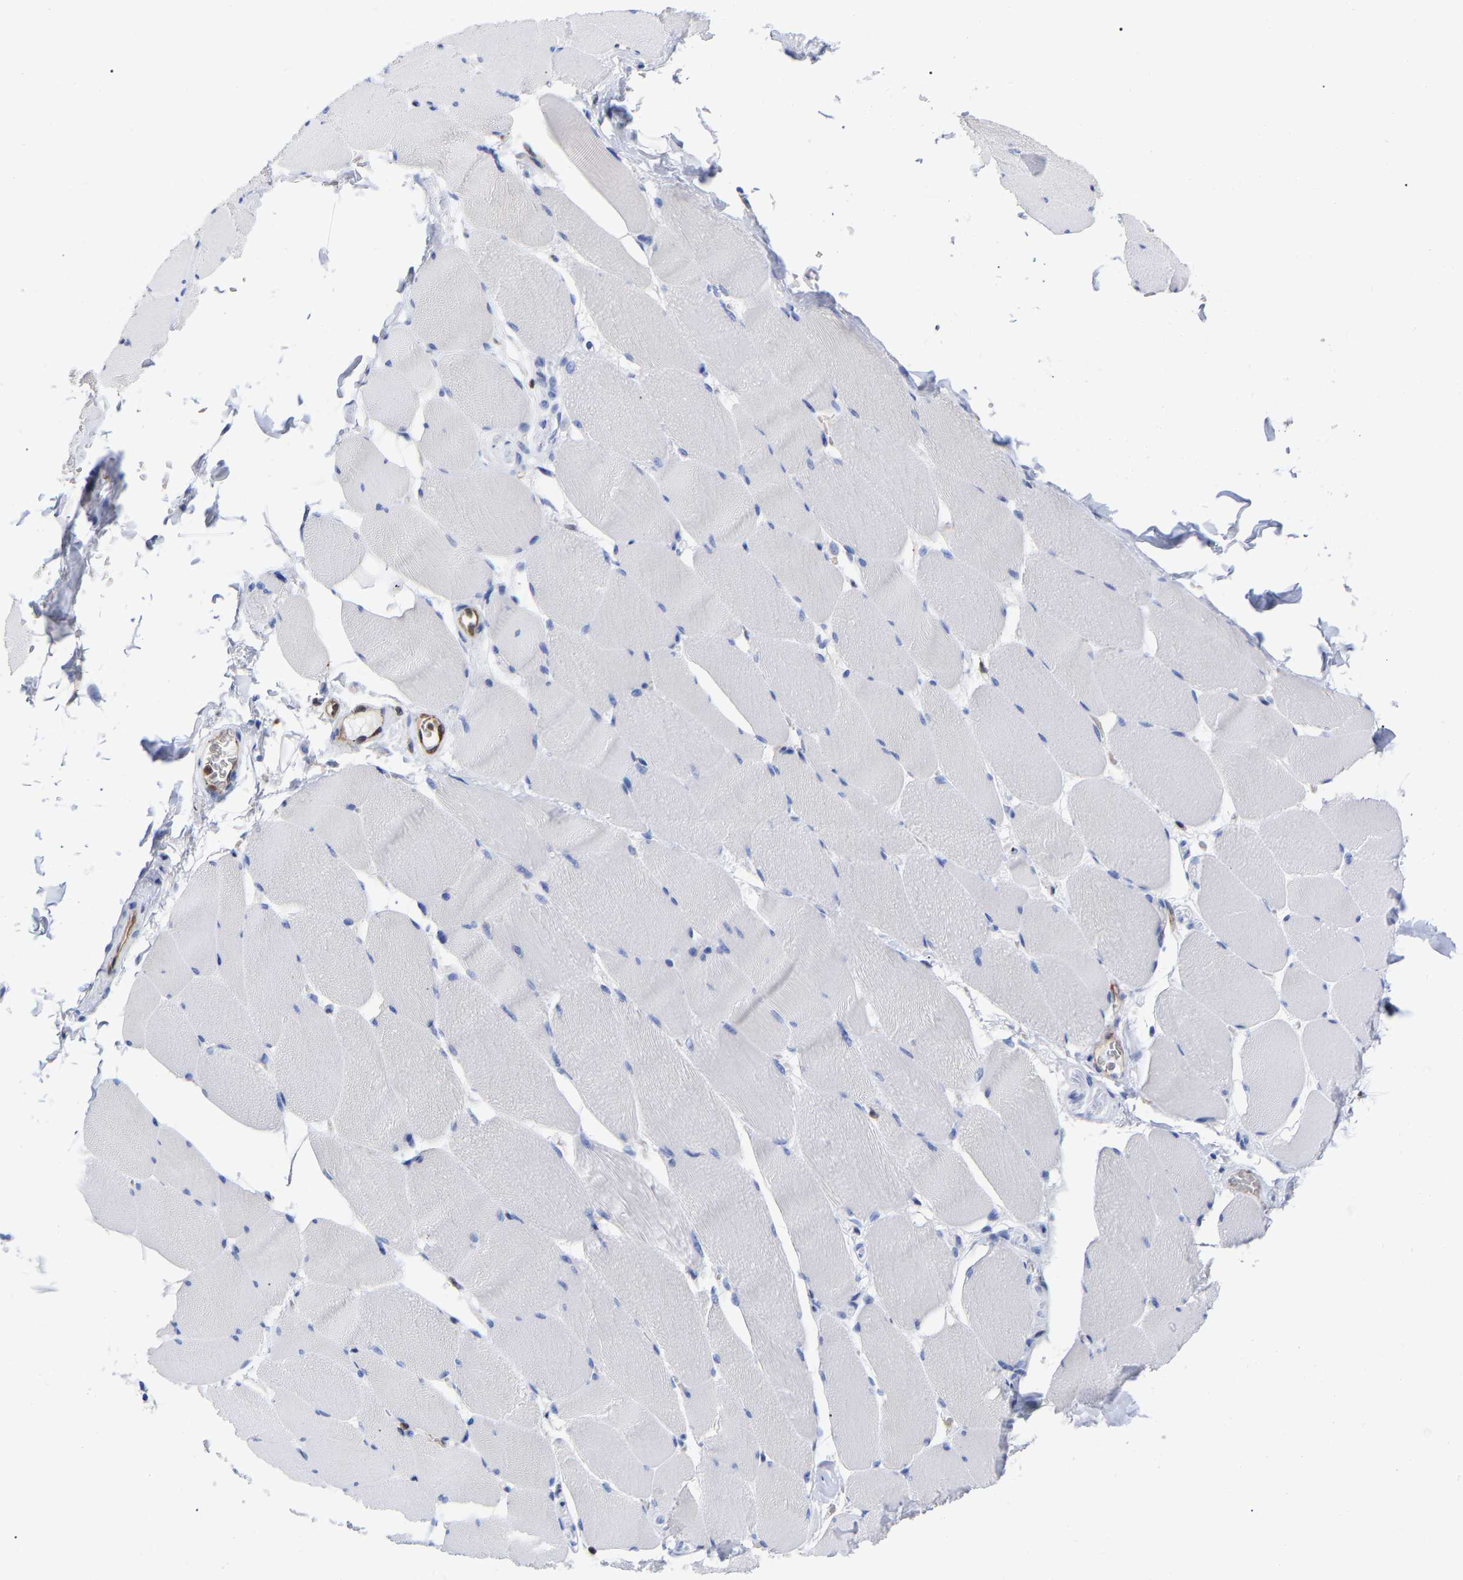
{"staining": {"intensity": "negative", "quantity": "none", "location": "none"}, "tissue": "skeletal muscle", "cell_type": "Myocytes", "image_type": "normal", "snomed": [{"axis": "morphology", "description": "Normal tissue, NOS"}, {"axis": "topography", "description": "Skeletal muscle"}], "caption": "An IHC photomicrograph of benign skeletal muscle is shown. There is no staining in myocytes of skeletal muscle.", "gene": "GIMAP4", "patient": {"sex": "male", "age": 62}}